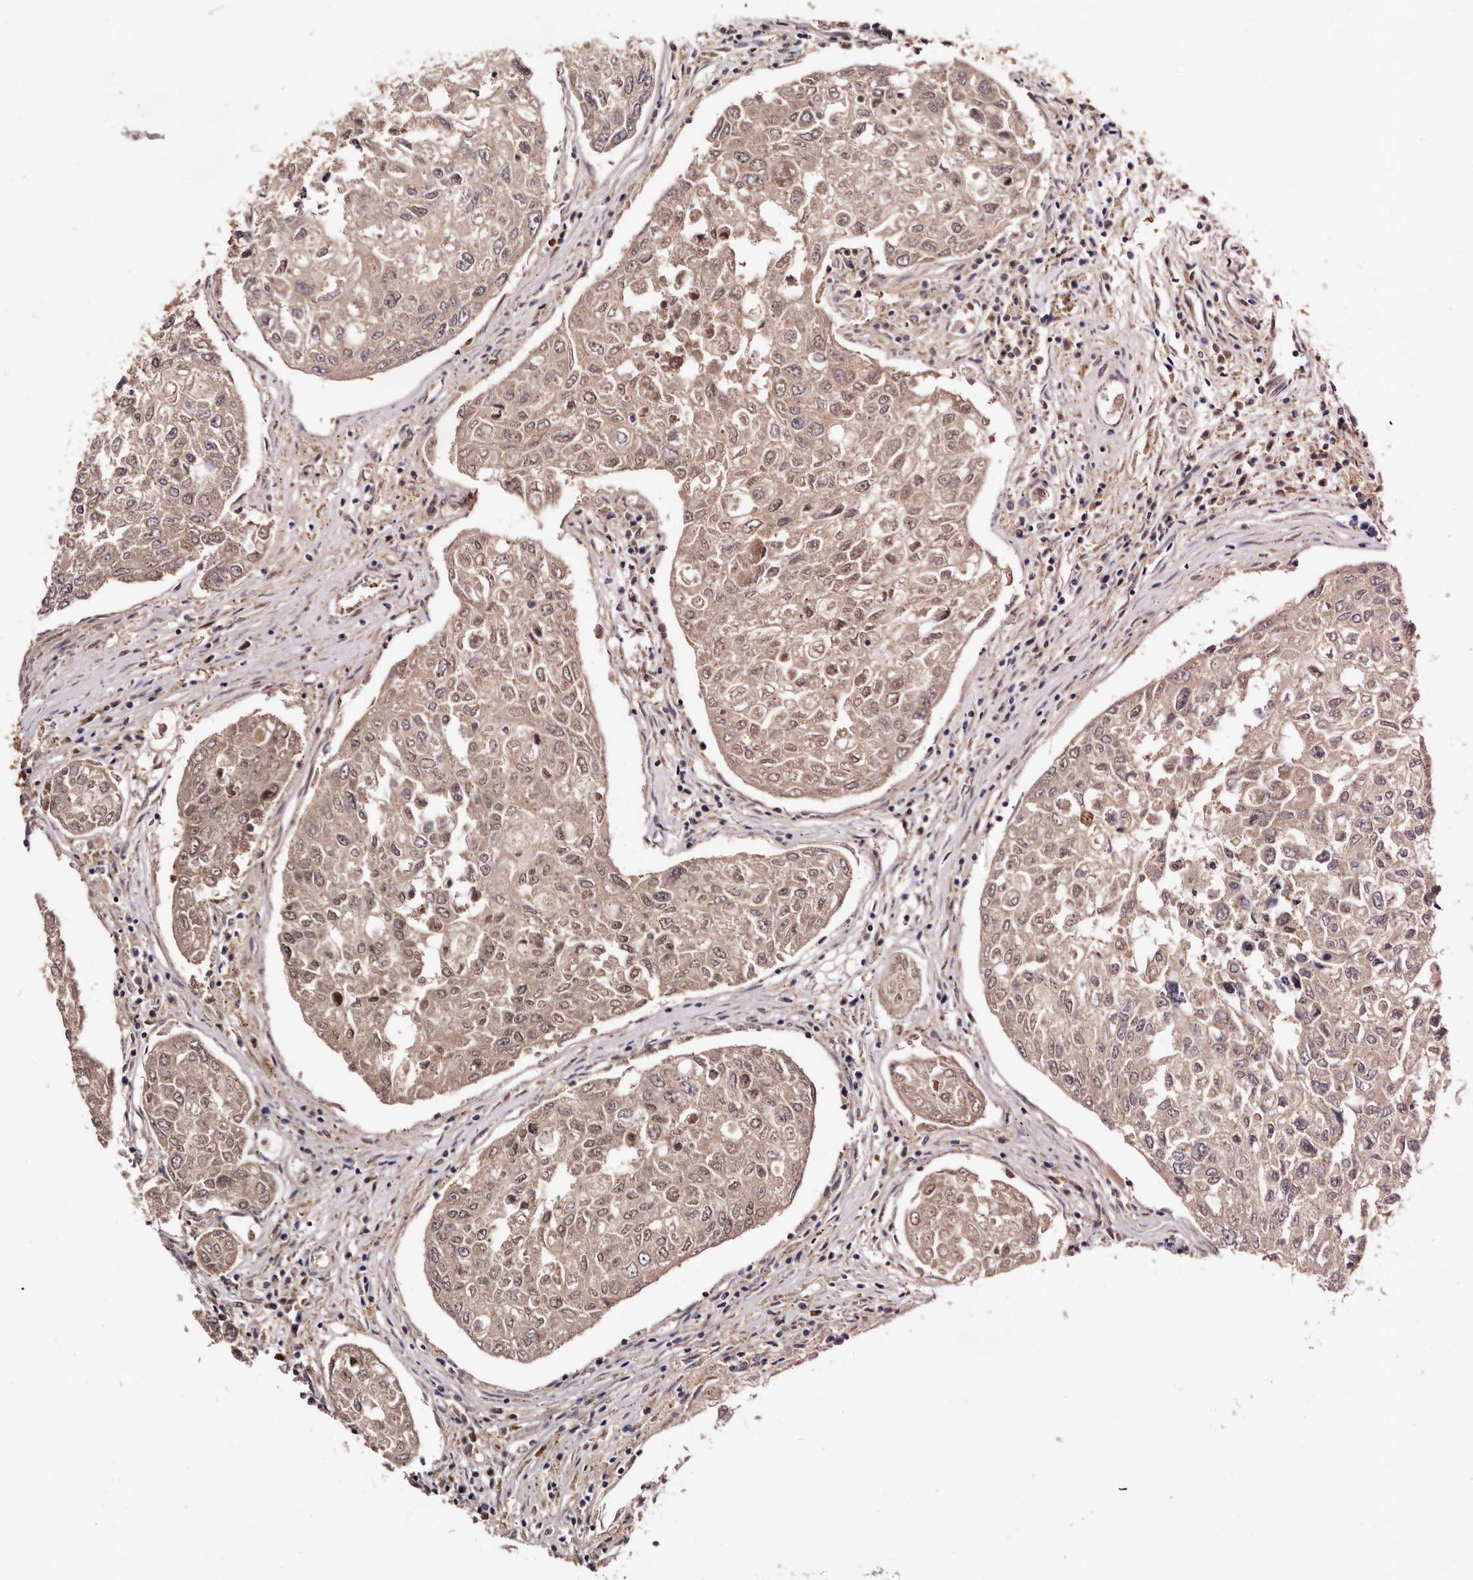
{"staining": {"intensity": "weak", "quantity": "25%-75%", "location": "cytoplasmic/membranous,nuclear"}, "tissue": "urothelial cancer", "cell_type": "Tumor cells", "image_type": "cancer", "snomed": [{"axis": "morphology", "description": "Urothelial carcinoma, High grade"}, {"axis": "topography", "description": "Lymph node"}, {"axis": "topography", "description": "Urinary bladder"}], "caption": "Brown immunohistochemical staining in urothelial carcinoma (high-grade) displays weak cytoplasmic/membranous and nuclear expression in approximately 25%-75% of tumor cells.", "gene": "TP53I3", "patient": {"sex": "male", "age": 51}}